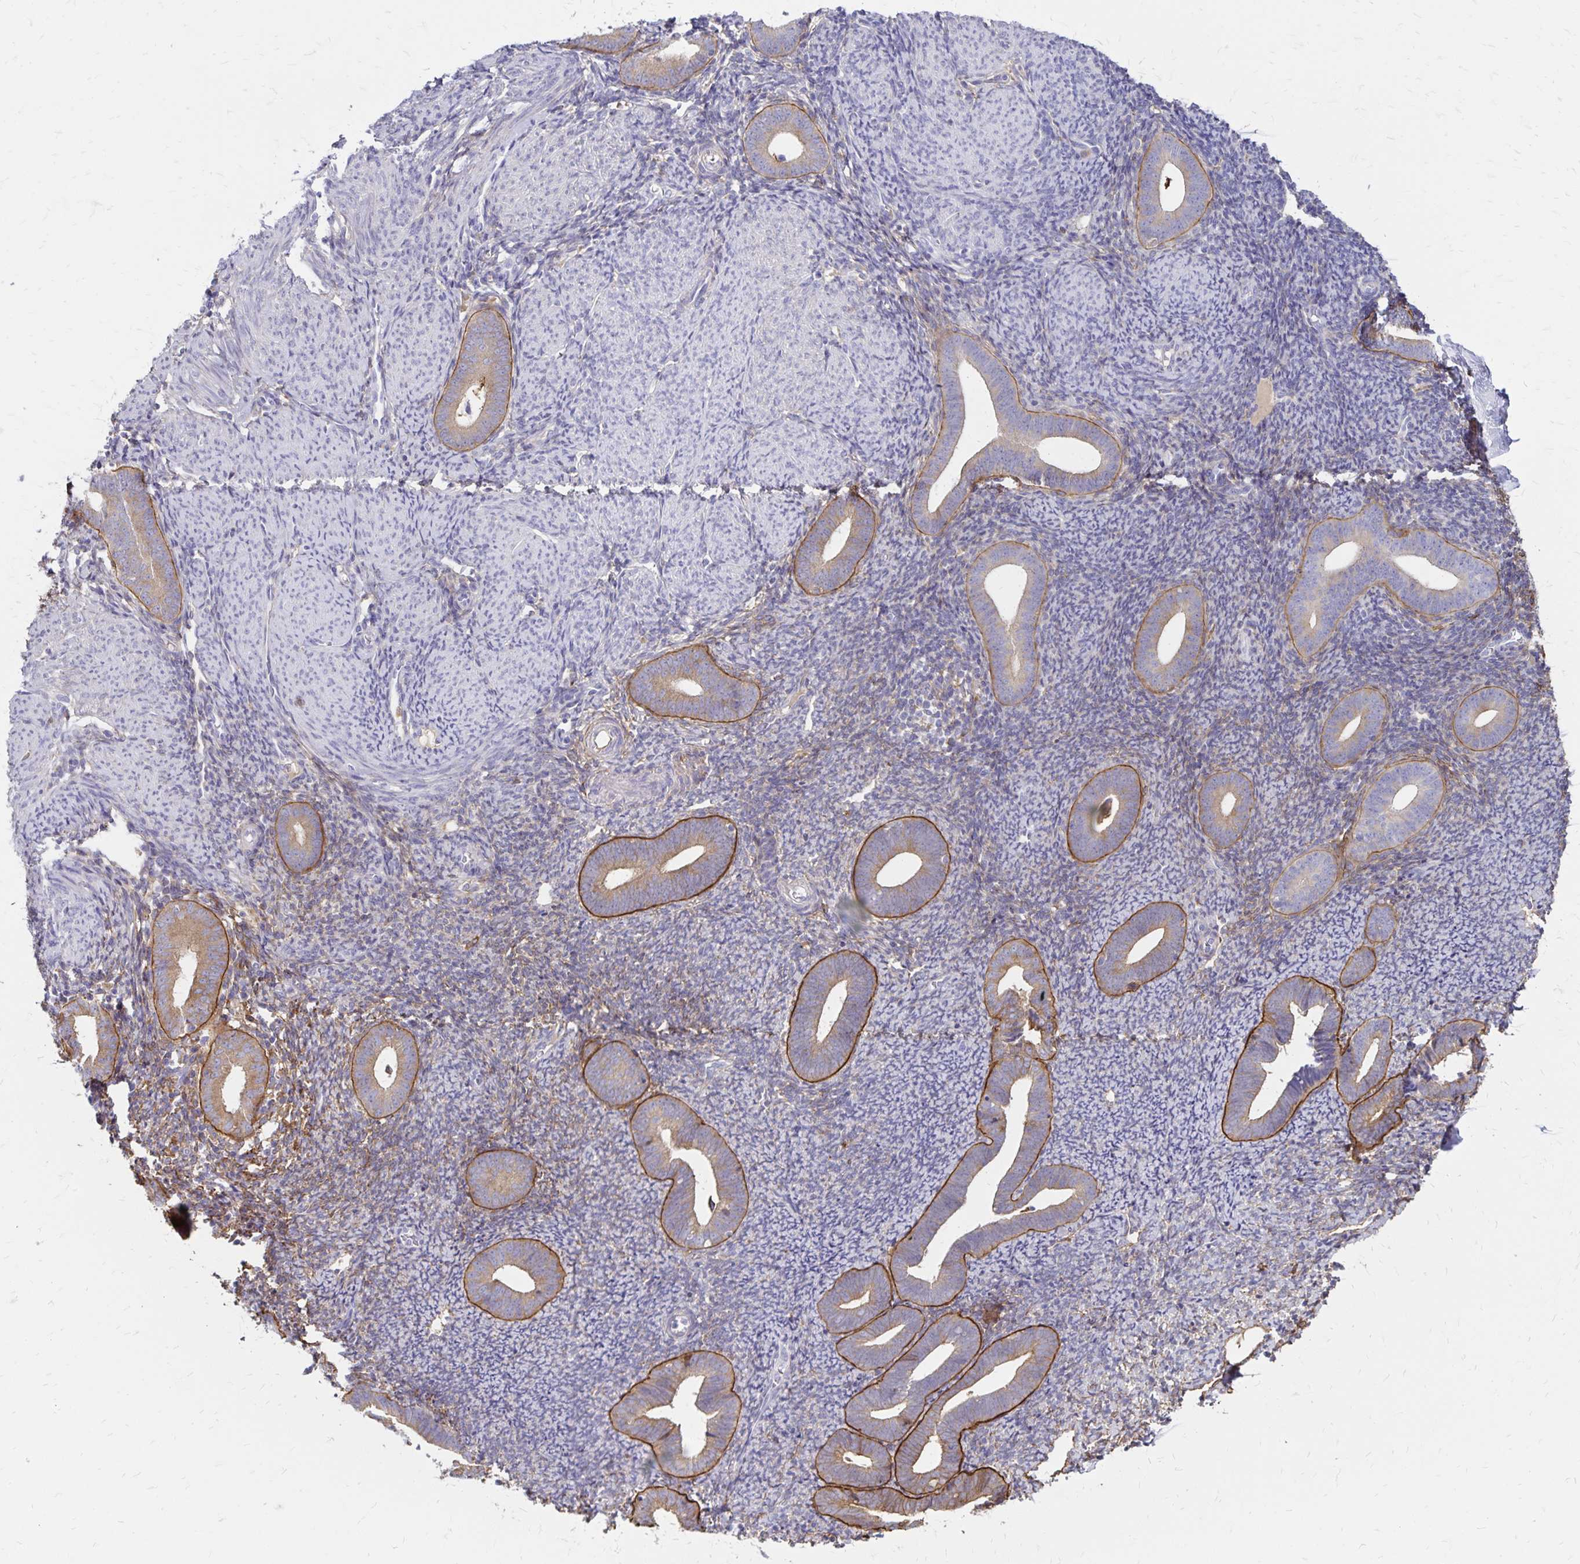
{"staining": {"intensity": "negative", "quantity": "none", "location": "none"}, "tissue": "endometrium", "cell_type": "Cells in endometrial stroma", "image_type": "normal", "snomed": [{"axis": "morphology", "description": "Normal tissue, NOS"}, {"axis": "topography", "description": "Endometrium"}], "caption": "This is an immunohistochemistry photomicrograph of normal endometrium. There is no expression in cells in endometrial stroma.", "gene": "TNS3", "patient": {"sex": "female", "age": 39}}